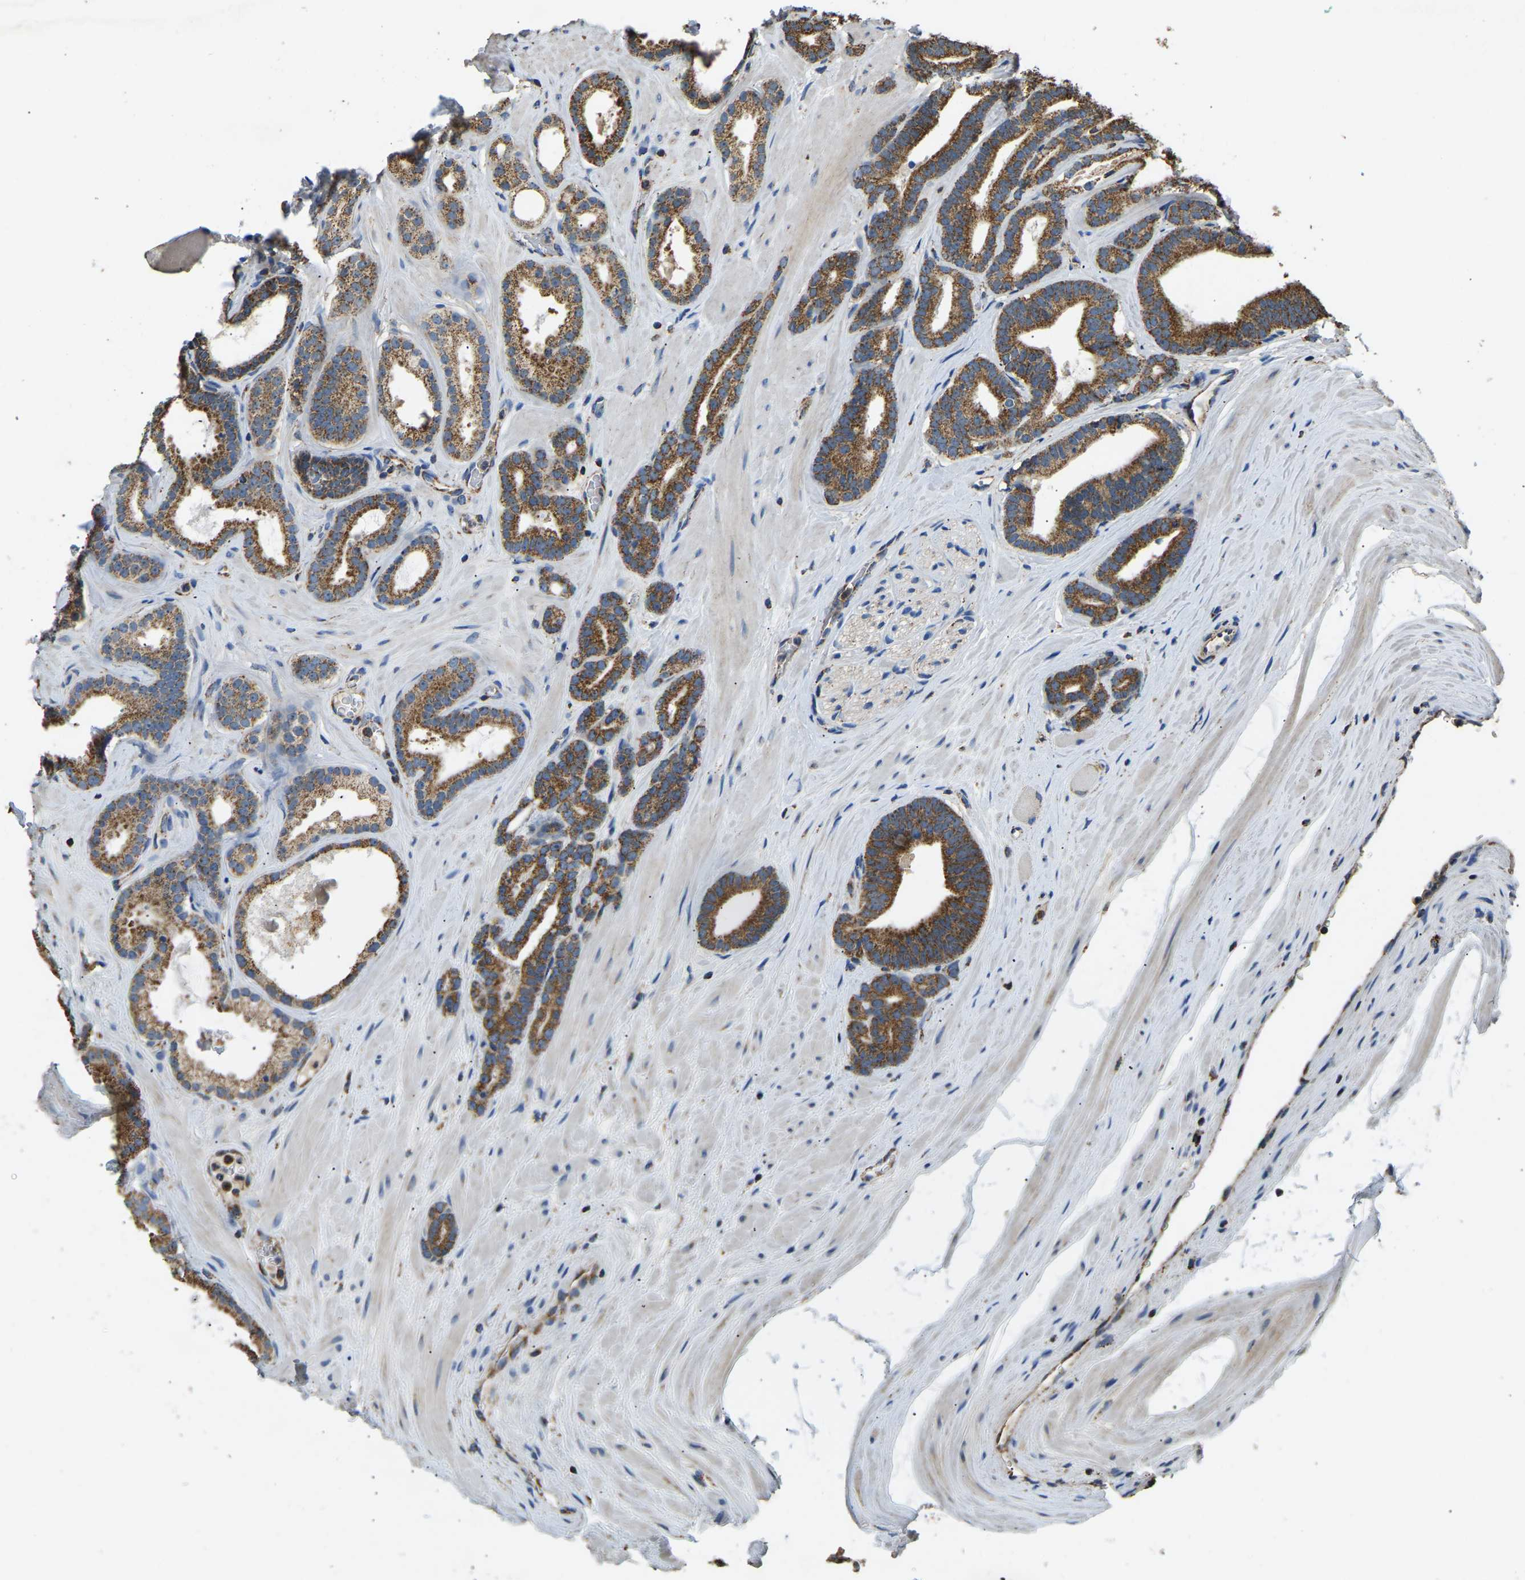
{"staining": {"intensity": "strong", "quantity": ">75%", "location": "cytoplasmic/membranous"}, "tissue": "prostate cancer", "cell_type": "Tumor cells", "image_type": "cancer", "snomed": [{"axis": "morphology", "description": "Adenocarcinoma, High grade"}, {"axis": "topography", "description": "Prostate"}], "caption": "Prostate cancer stained for a protein displays strong cytoplasmic/membranous positivity in tumor cells.", "gene": "TUFM", "patient": {"sex": "male", "age": 60}}